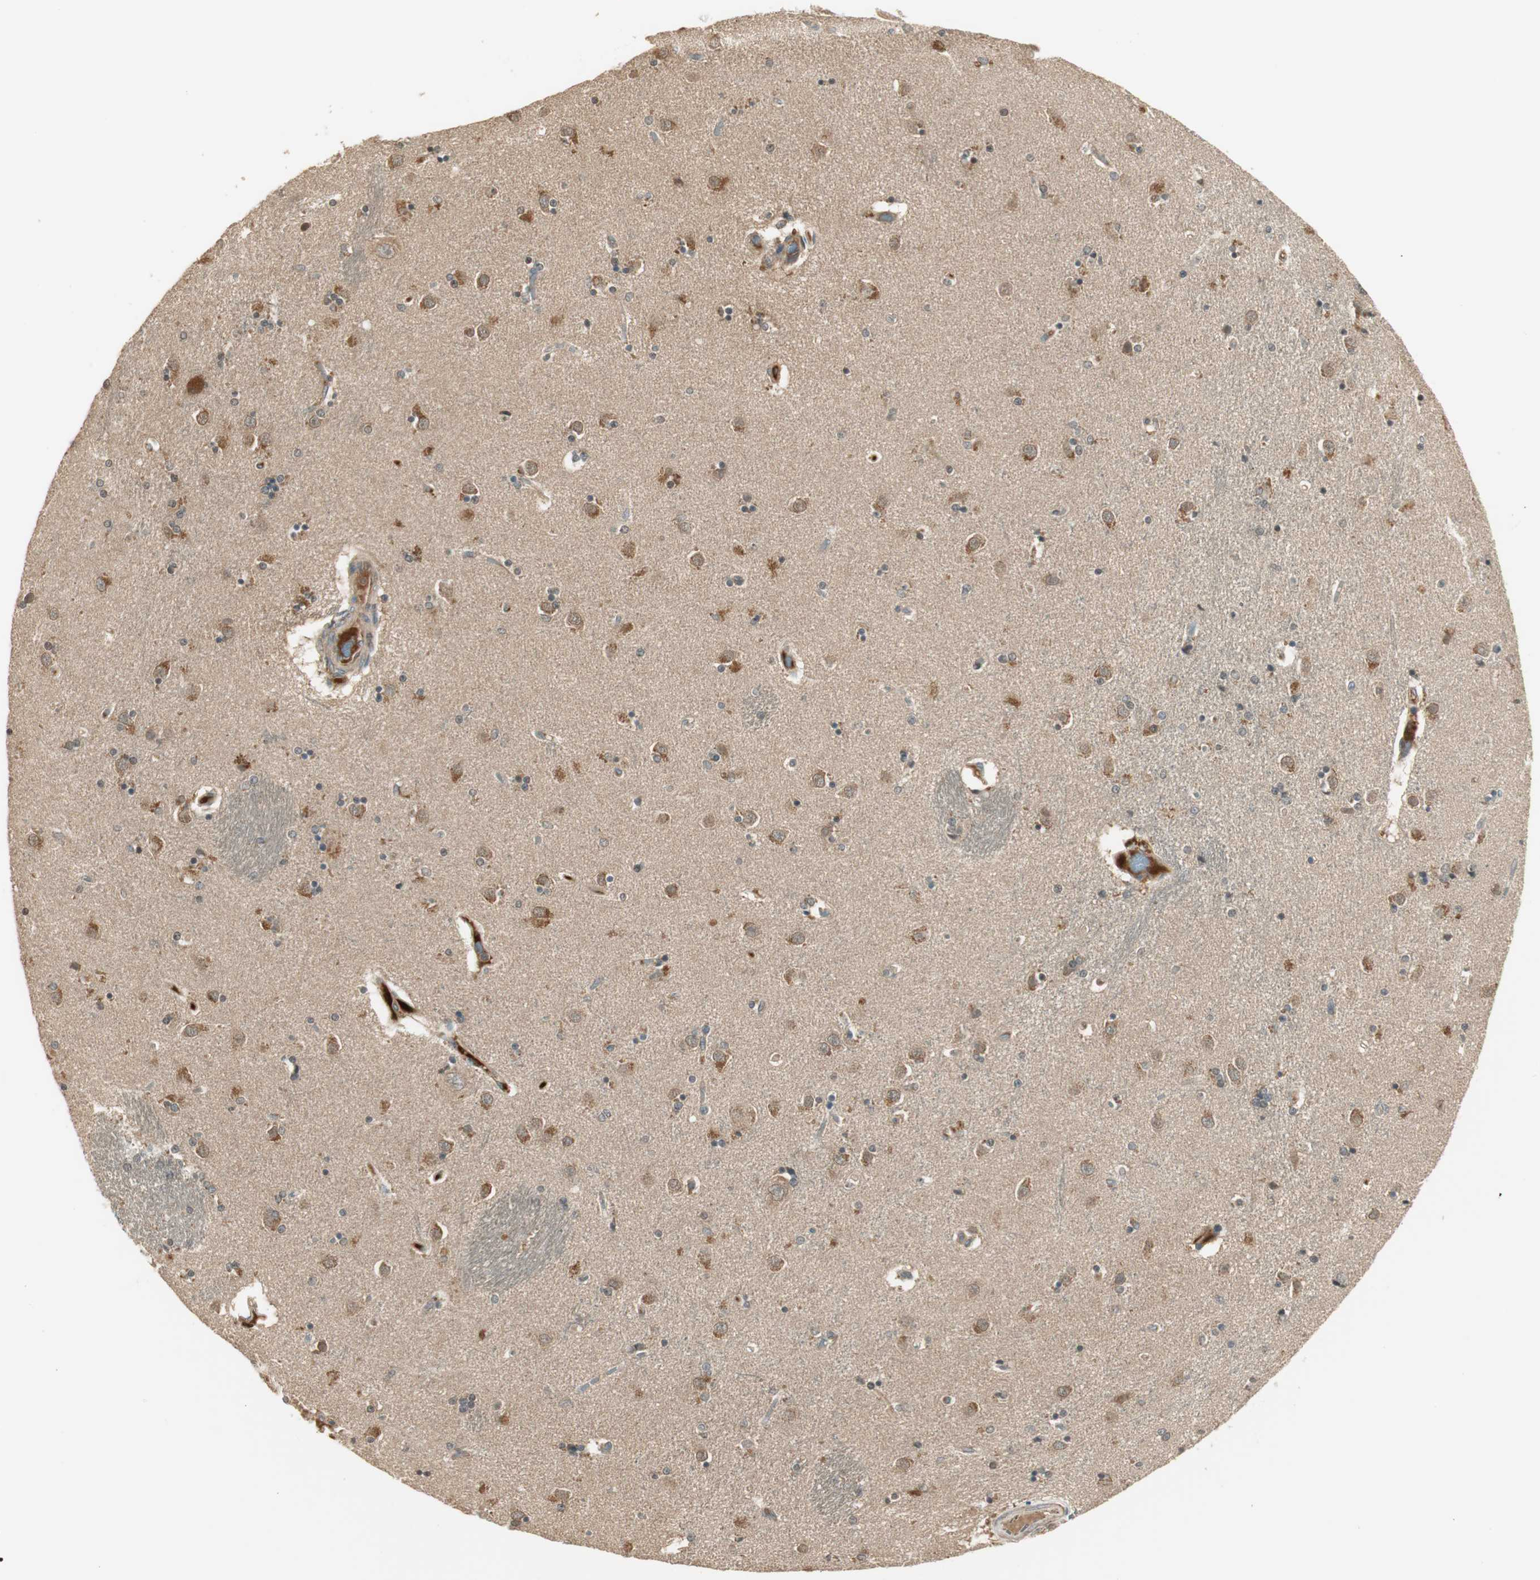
{"staining": {"intensity": "weak", "quantity": "<25%", "location": "cytoplasmic/membranous"}, "tissue": "caudate", "cell_type": "Glial cells", "image_type": "normal", "snomed": [{"axis": "morphology", "description": "Normal tissue, NOS"}, {"axis": "topography", "description": "Lateral ventricle wall"}], "caption": "An IHC photomicrograph of normal caudate is shown. There is no staining in glial cells of caudate.", "gene": "PFDN5", "patient": {"sex": "female", "age": 54}}